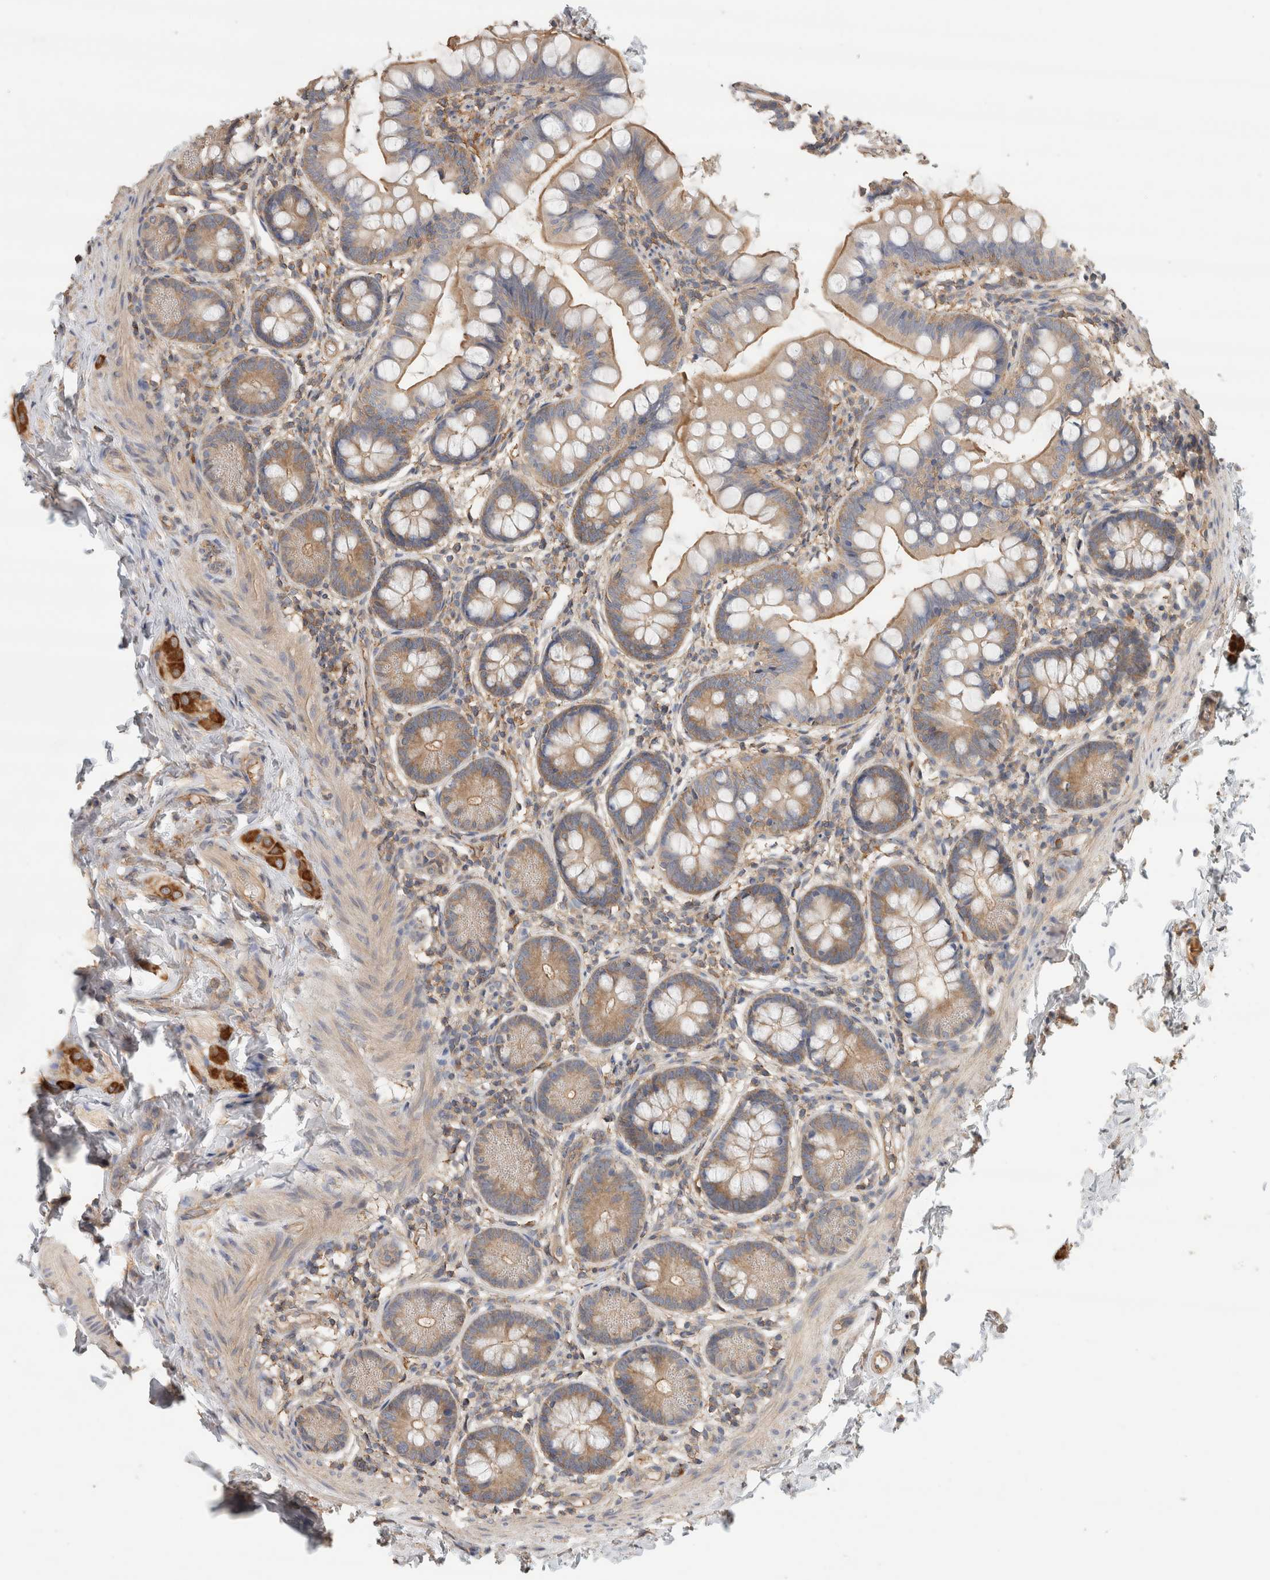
{"staining": {"intensity": "moderate", "quantity": "25%-75%", "location": "cytoplasmic/membranous"}, "tissue": "small intestine", "cell_type": "Glandular cells", "image_type": "normal", "snomed": [{"axis": "morphology", "description": "Normal tissue, NOS"}, {"axis": "topography", "description": "Small intestine"}], "caption": "Immunohistochemistry histopathology image of unremarkable human small intestine stained for a protein (brown), which shows medium levels of moderate cytoplasmic/membranous expression in about 25%-75% of glandular cells.", "gene": "EIF4G3", "patient": {"sex": "male", "age": 7}}